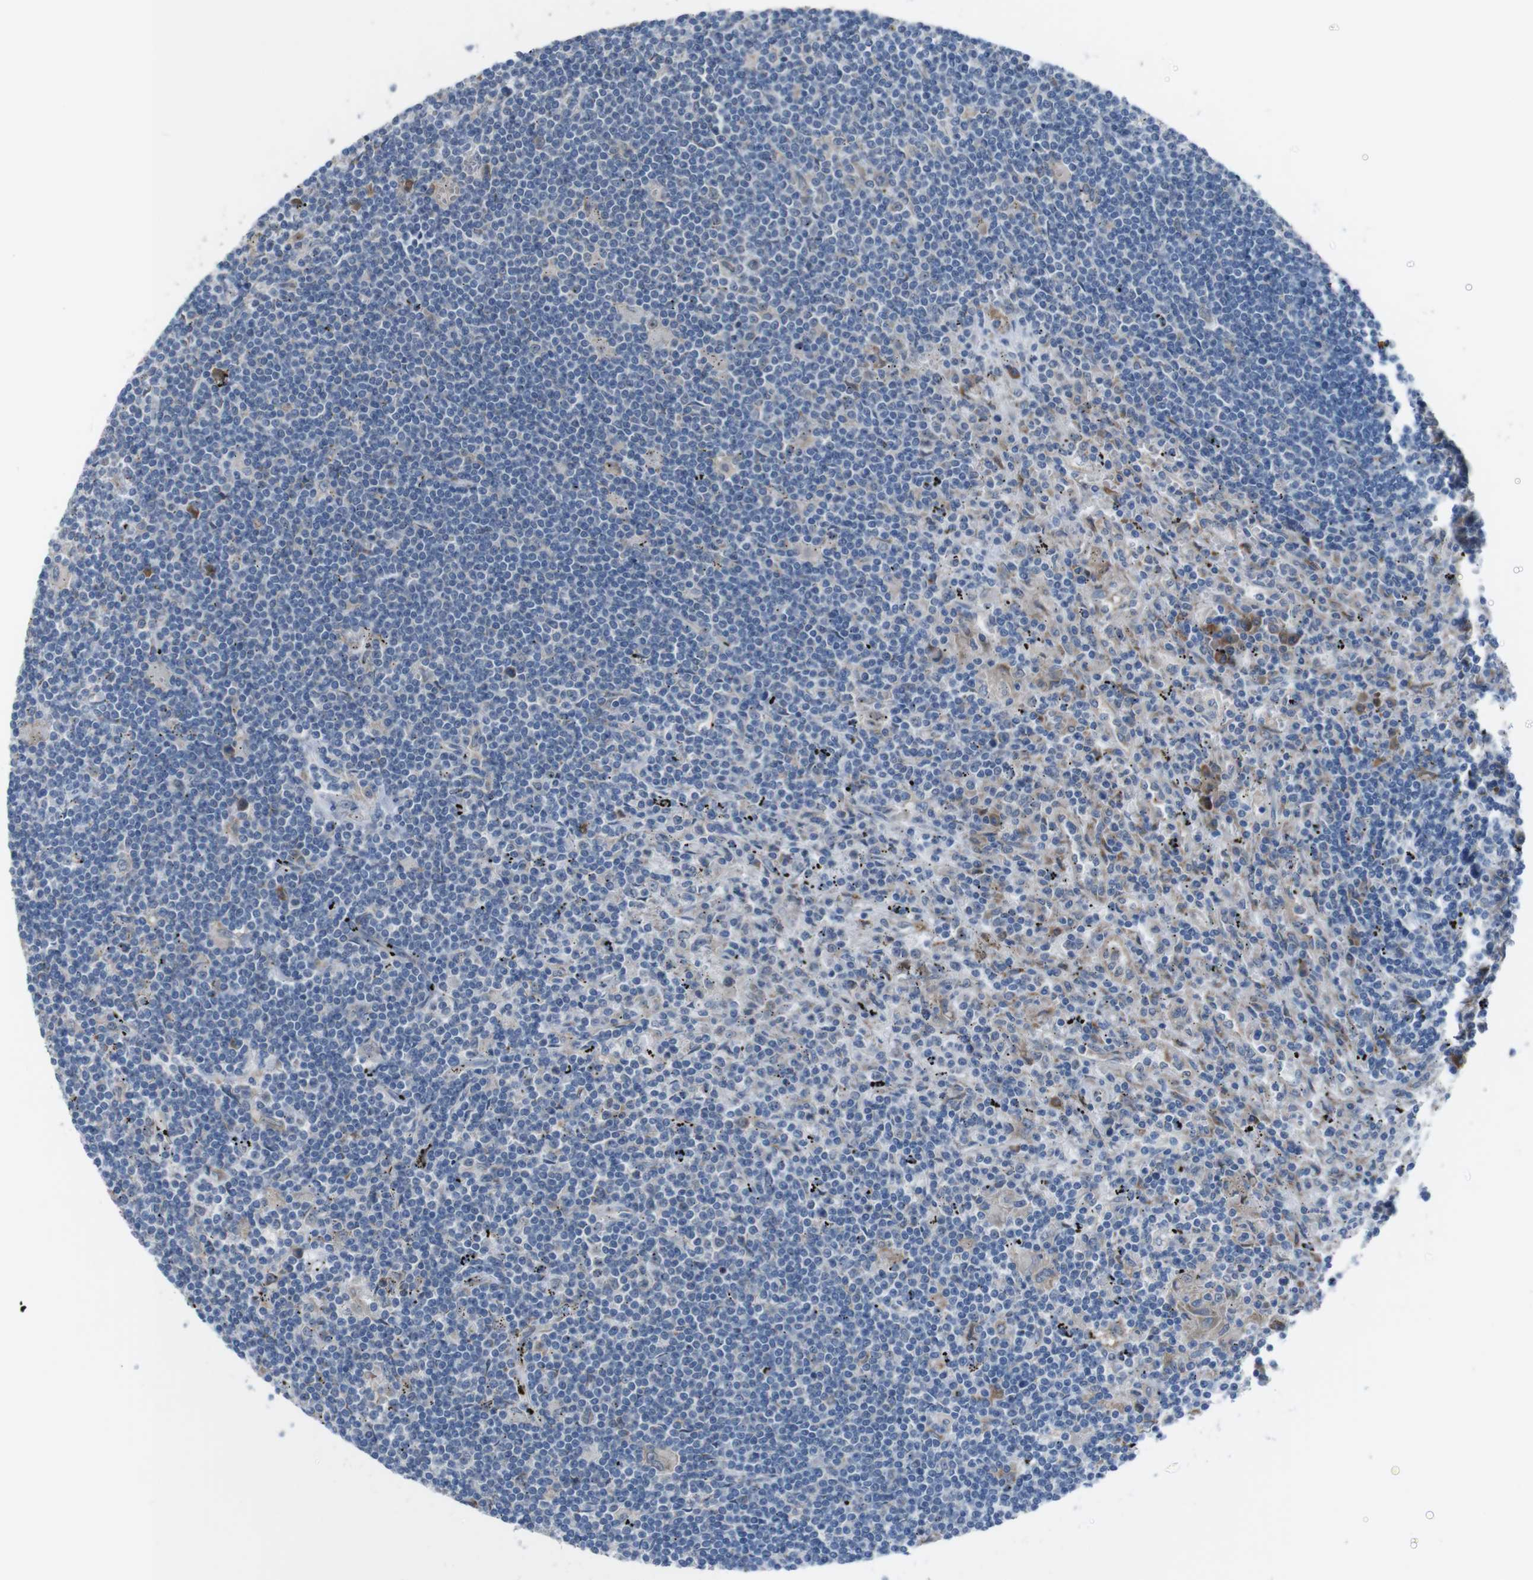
{"staining": {"intensity": "negative", "quantity": "none", "location": "none"}, "tissue": "lymphoma", "cell_type": "Tumor cells", "image_type": "cancer", "snomed": [{"axis": "morphology", "description": "Malignant lymphoma, non-Hodgkin's type, Low grade"}, {"axis": "topography", "description": "Spleen"}], "caption": "DAB immunohistochemical staining of human lymphoma reveals no significant staining in tumor cells.", "gene": "CDH22", "patient": {"sex": "male", "age": 76}}